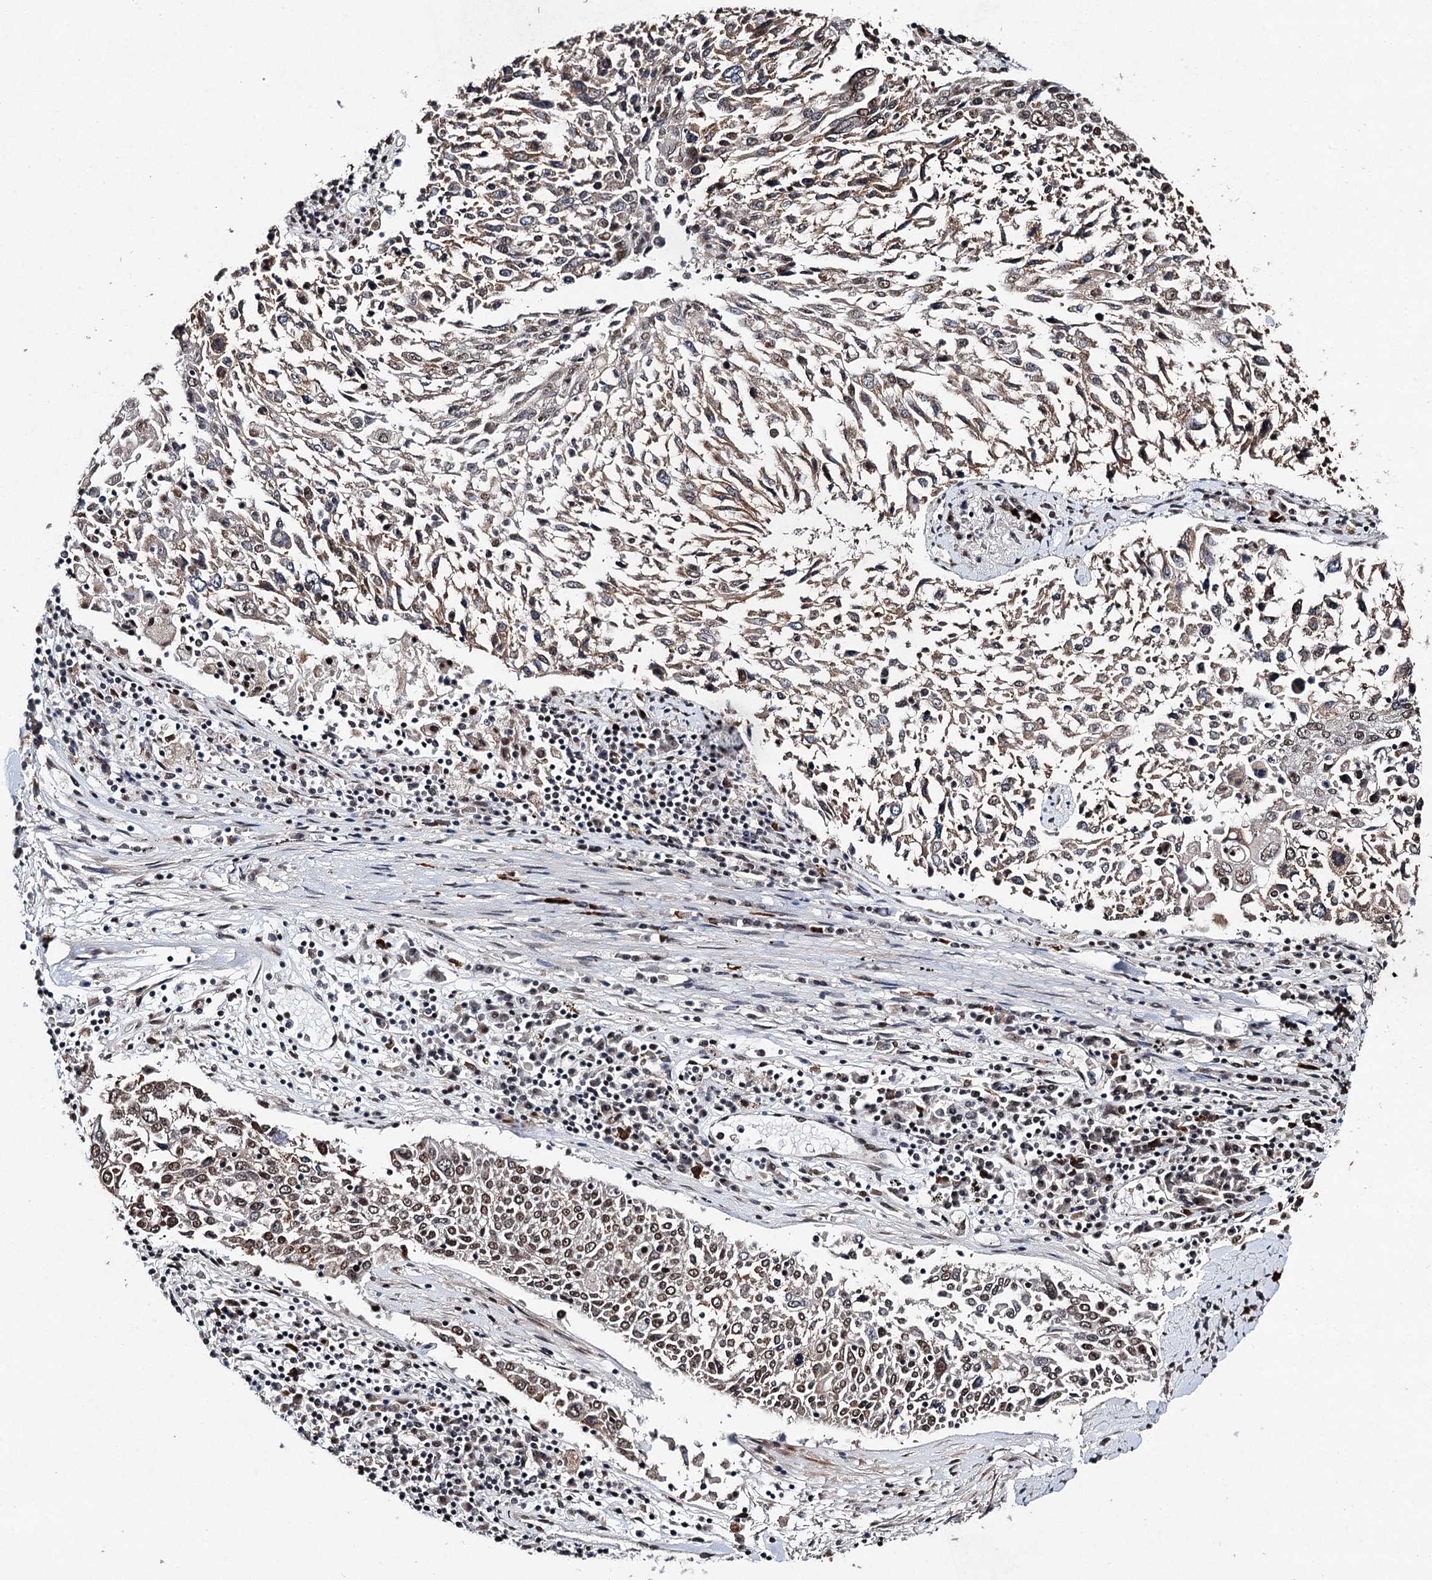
{"staining": {"intensity": "moderate", "quantity": "25%-75%", "location": "nuclear"}, "tissue": "lung cancer", "cell_type": "Tumor cells", "image_type": "cancer", "snomed": [{"axis": "morphology", "description": "Squamous cell carcinoma, NOS"}, {"axis": "topography", "description": "Lung"}], "caption": "A high-resolution image shows immunohistochemistry (IHC) staining of lung cancer, which displays moderate nuclear expression in about 25%-75% of tumor cells.", "gene": "MATR3", "patient": {"sex": "male", "age": 65}}